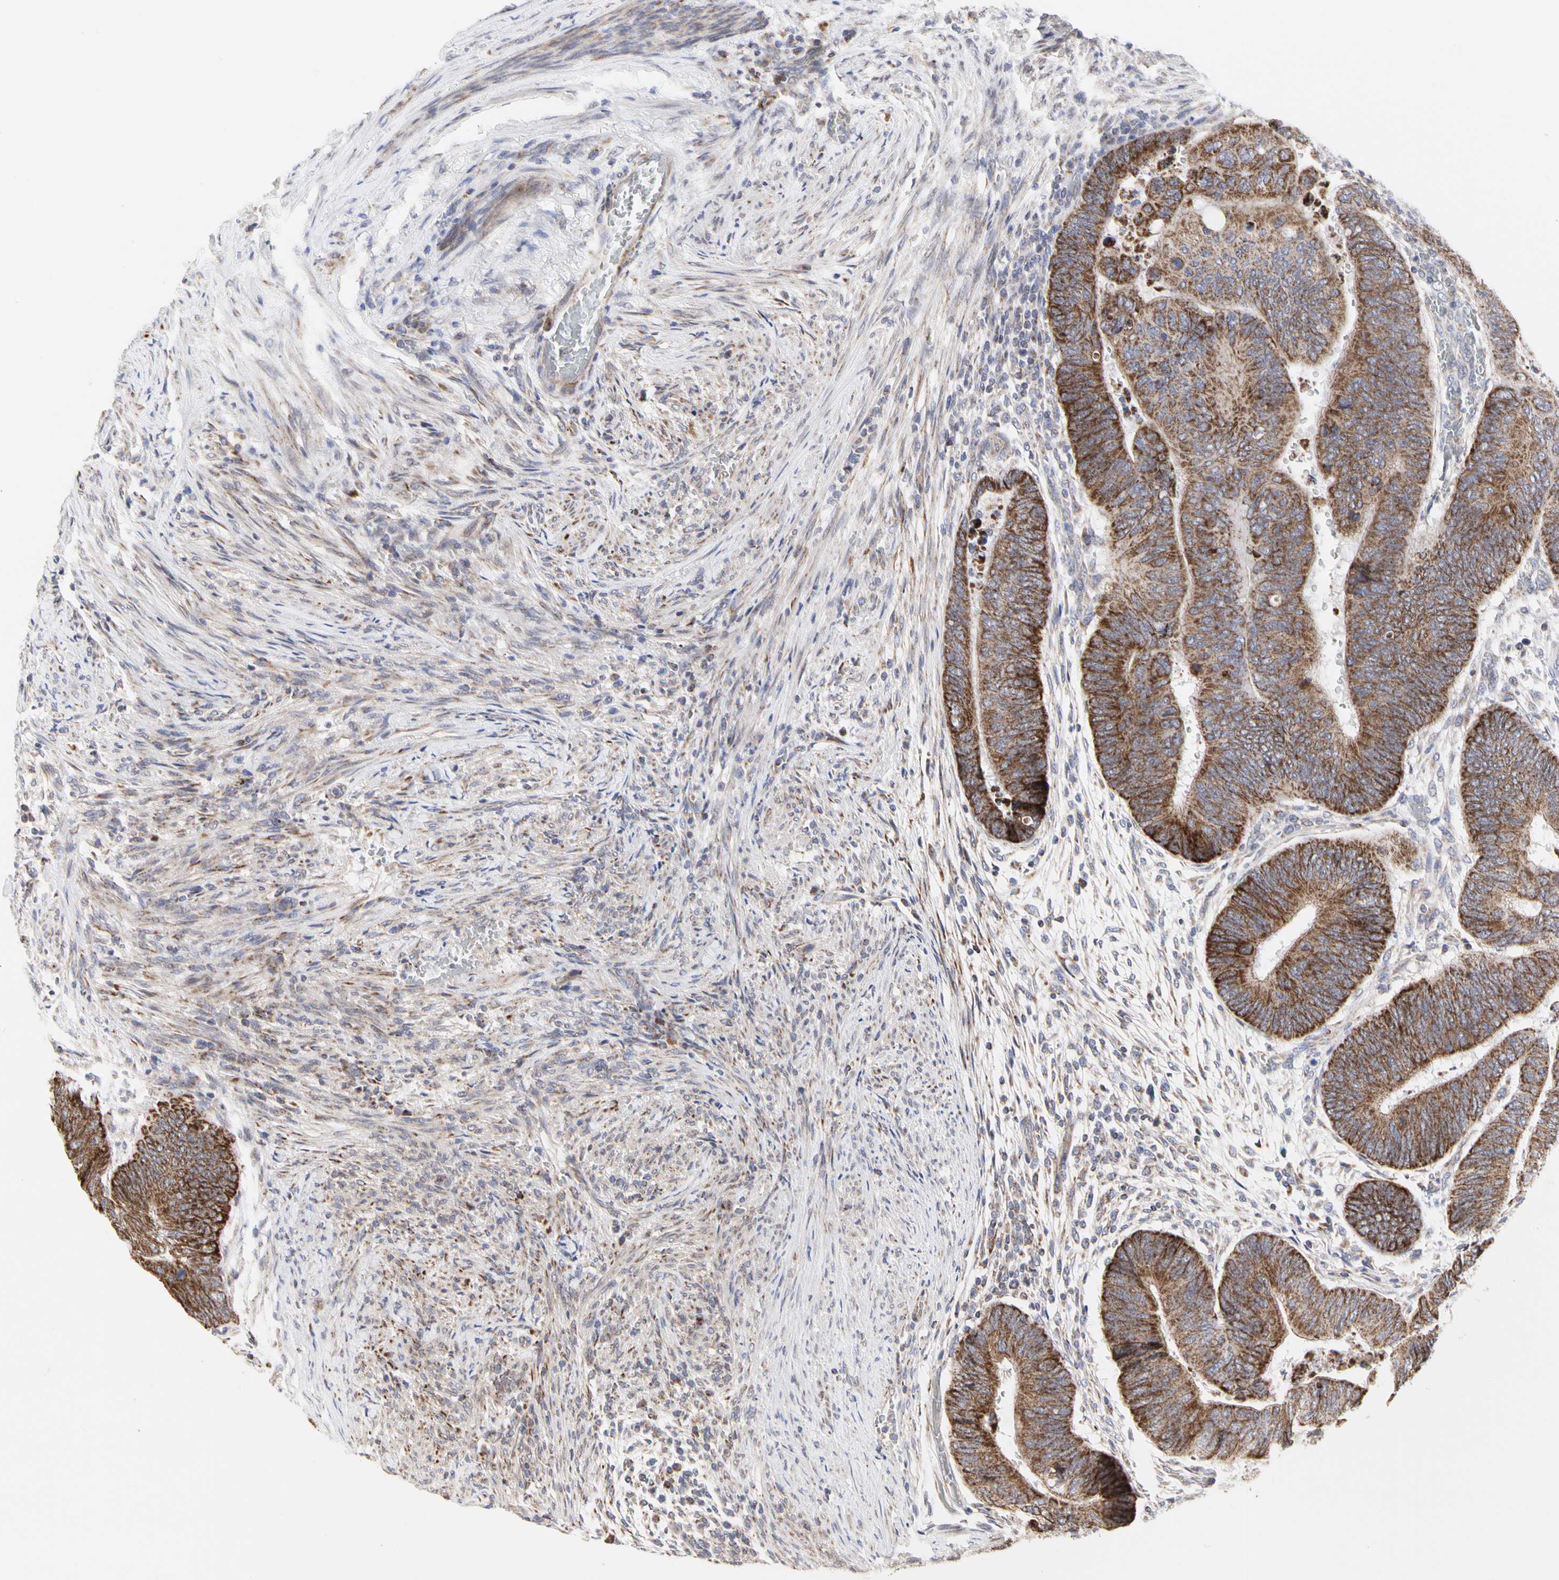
{"staining": {"intensity": "strong", "quantity": ">75%", "location": "cytoplasmic/membranous"}, "tissue": "colorectal cancer", "cell_type": "Tumor cells", "image_type": "cancer", "snomed": [{"axis": "morphology", "description": "Normal tissue, NOS"}, {"axis": "morphology", "description": "Adenocarcinoma, NOS"}, {"axis": "topography", "description": "Rectum"}, {"axis": "topography", "description": "Peripheral nerve tissue"}], "caption": "Colorectal cancer tissue demonstrates strong cytoplasmic/membranous staining in about >75% of tumor cells, visualized by immunohistochemistry.", "gene": "TSKU", "patient": {"sex": "male", "age": 92}}